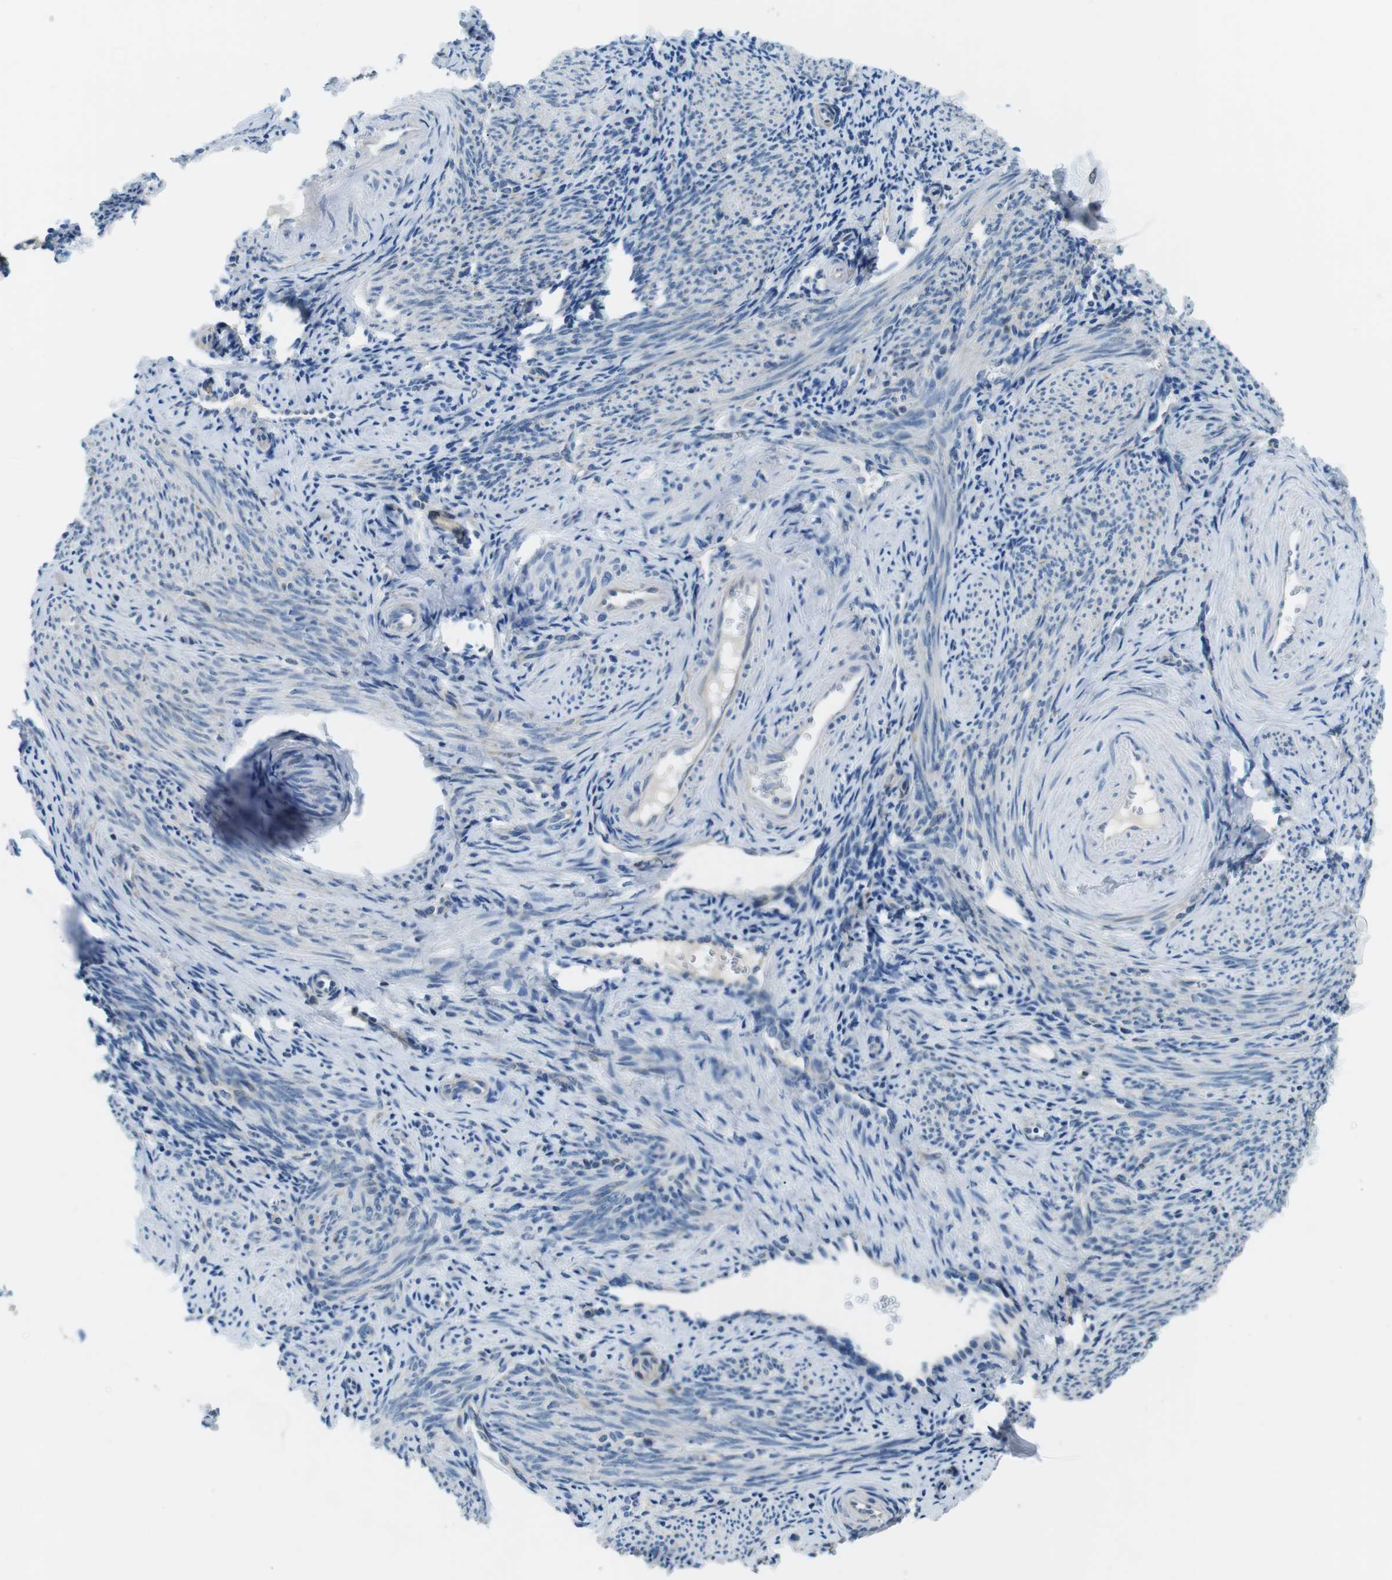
{"staining": {"intensity": "moderate", "quantity": "<25%", "location": "cytoplasmic/membranous"}, "tissue": "endometrium", "cell_type": "Cells in endometrial stroma", "image_type": "normal", "snomed": [{"axis": "morphology", "description": "Normal tissue, NOS"}, {"axis": "topography", "description": "Endometrium"}], "caption": "IHC (DAB) staining of benign human endometrium displays moderate cytoplasmic/membranous protein positivity in about <25% of cells in endometrial stroma.", "gene": "PHLDA1", "patient": {"sex": "female", "age": 50}}